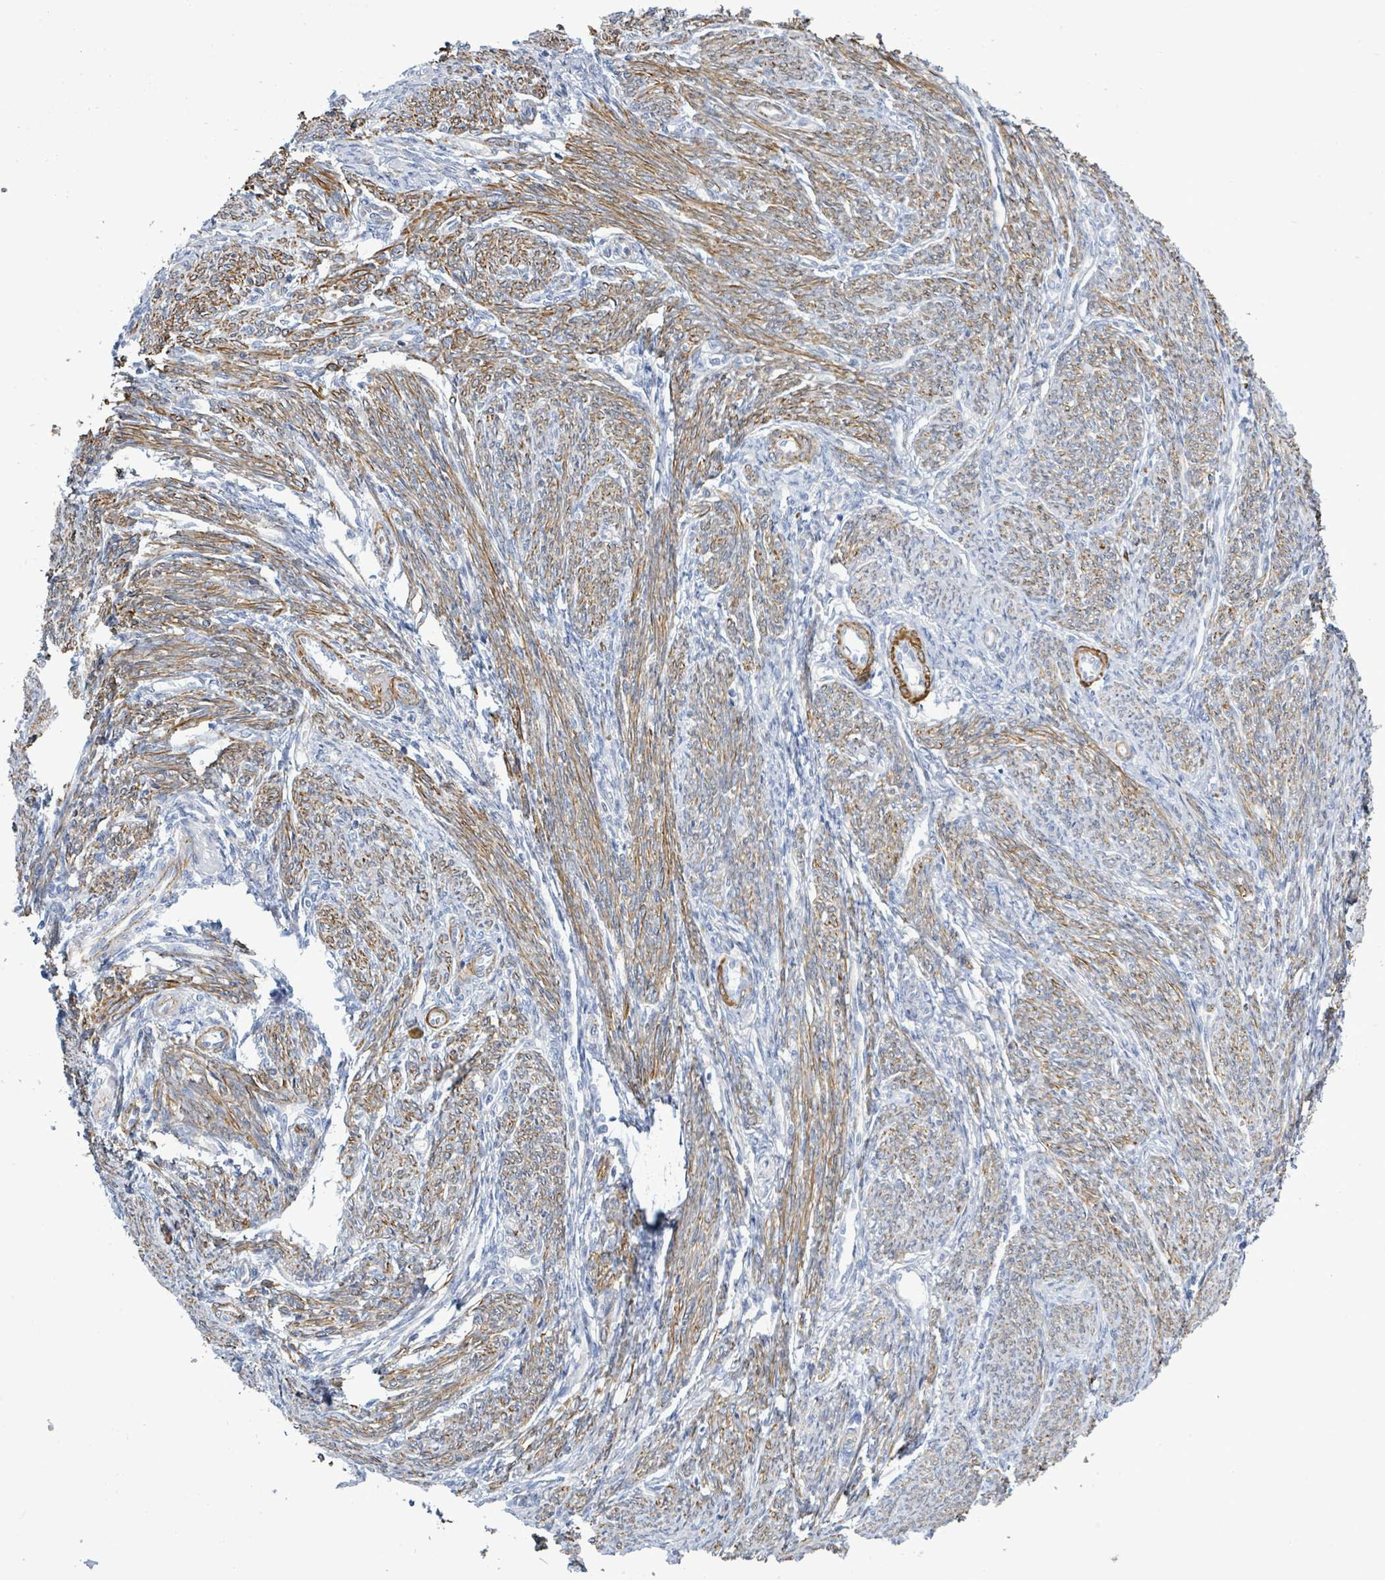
{"staining": {"intensity": "moderate", "quantity": ">75%", "location": "cytoplasmic/membranous"}, "tissue": "smooth muscle", "cell_type": "Smooth muscle cells", "image_type": "normal", "snomed": [{"axis": "morphology", "description": "Normal tissue, NOS"}, {"axis": "topography", "description": "Smooth muscle"}, {"axis": "topography", "description": "Fallopian tube"}], "caption": "Smooth muscle cells reveal medium levels of moderate cytoplasmic/membranous positivity in about >75% of cells in unremarkable human smooth muscle.", "gene": "DMRTC1B", "patient": {"sex": "female", "age": 59}}